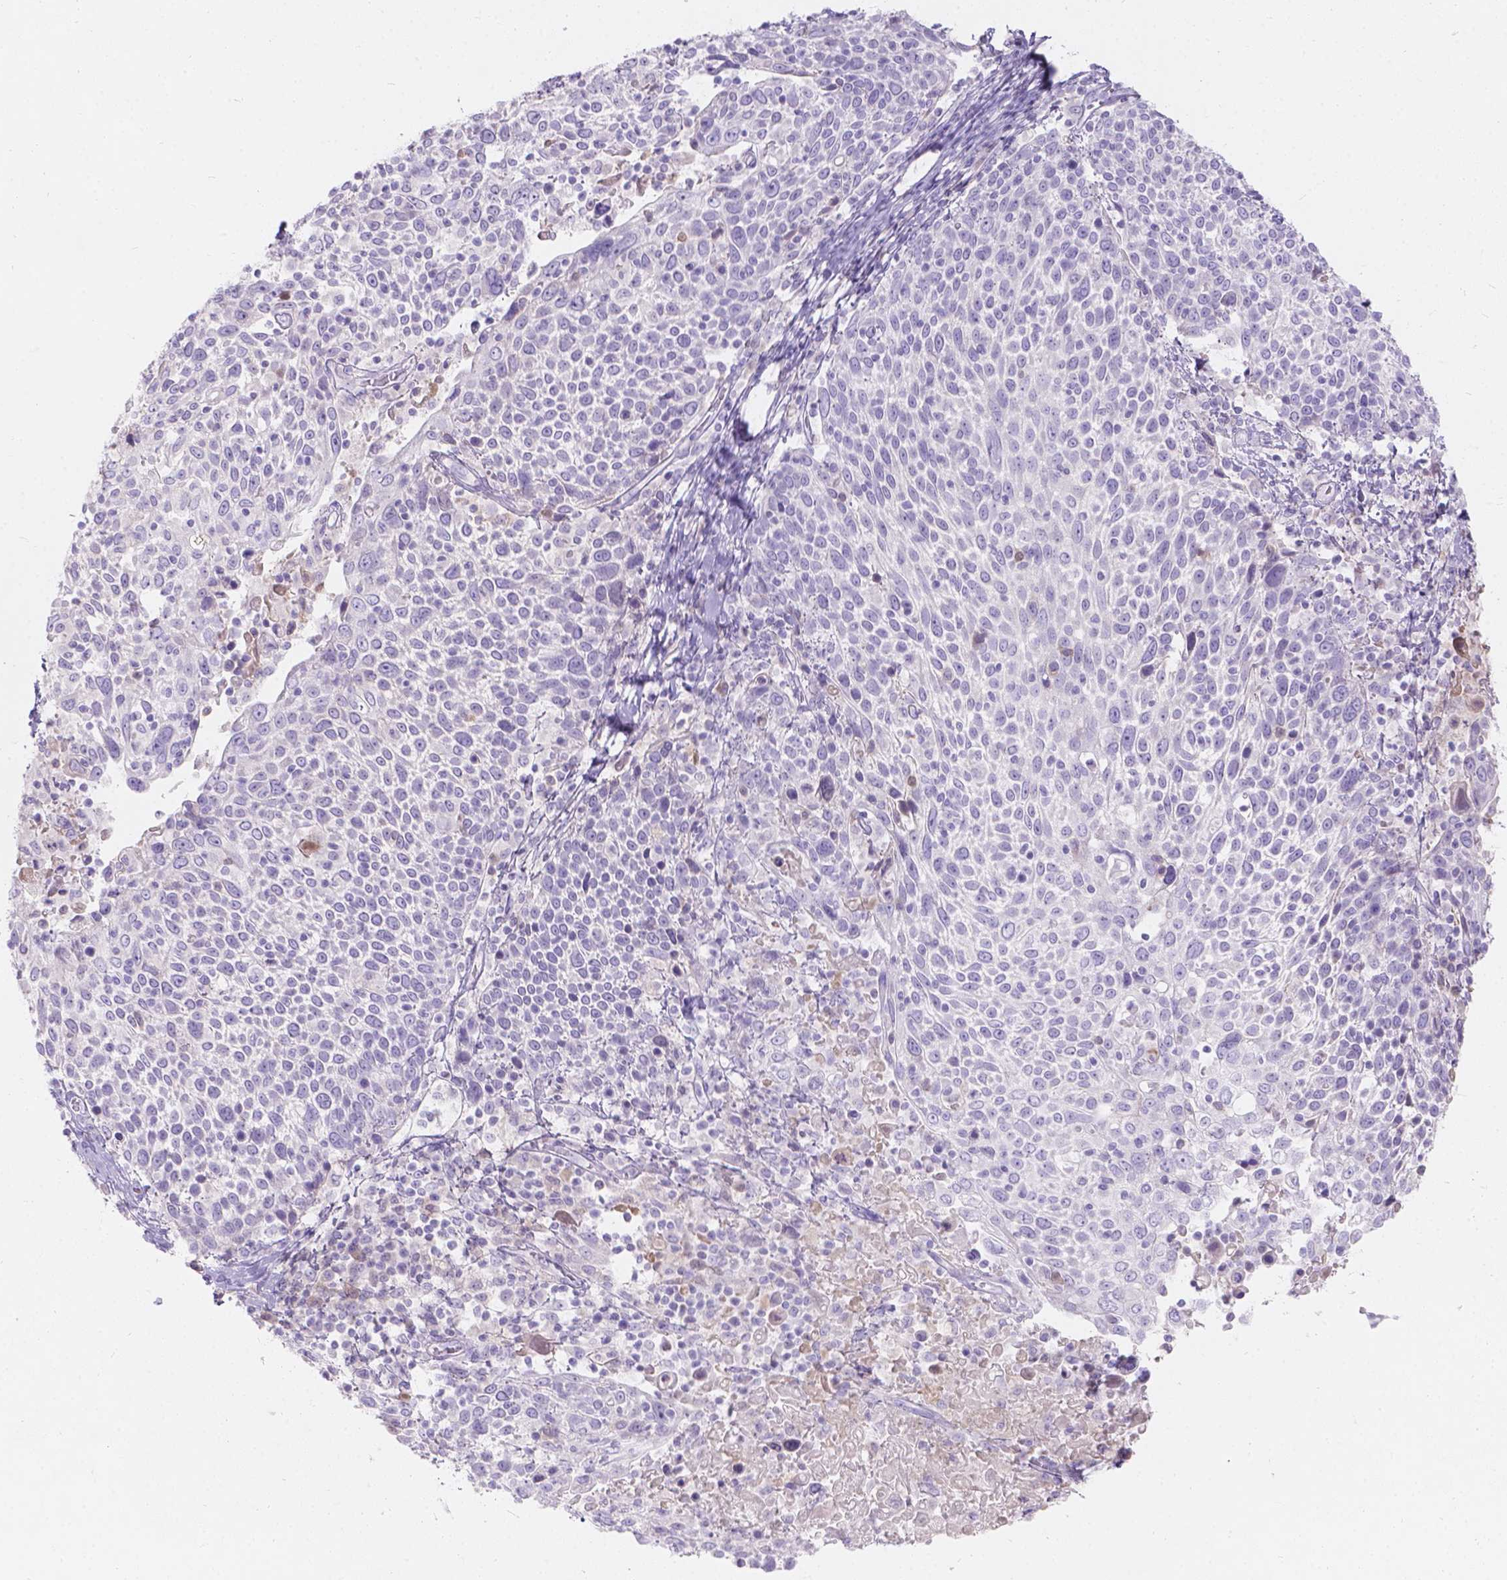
{"staining": {"intensity": "negative", "quantity": "none", "location": "none"}, "tissue": "cervical cancer", "cell_type": "Tumor cells", "image_type": "cancer", "snomed": [{"axis": "morphology", "description": "Squamous cell carcinoma, NOS"}, {"axis": "topography", "description": "Cervix"}], "caption": "IHC of human cervical cancer displays no positivity in tumor cells.", "gene": "GAL3ST2", "patient": {"sex": "female", "age": 61}}